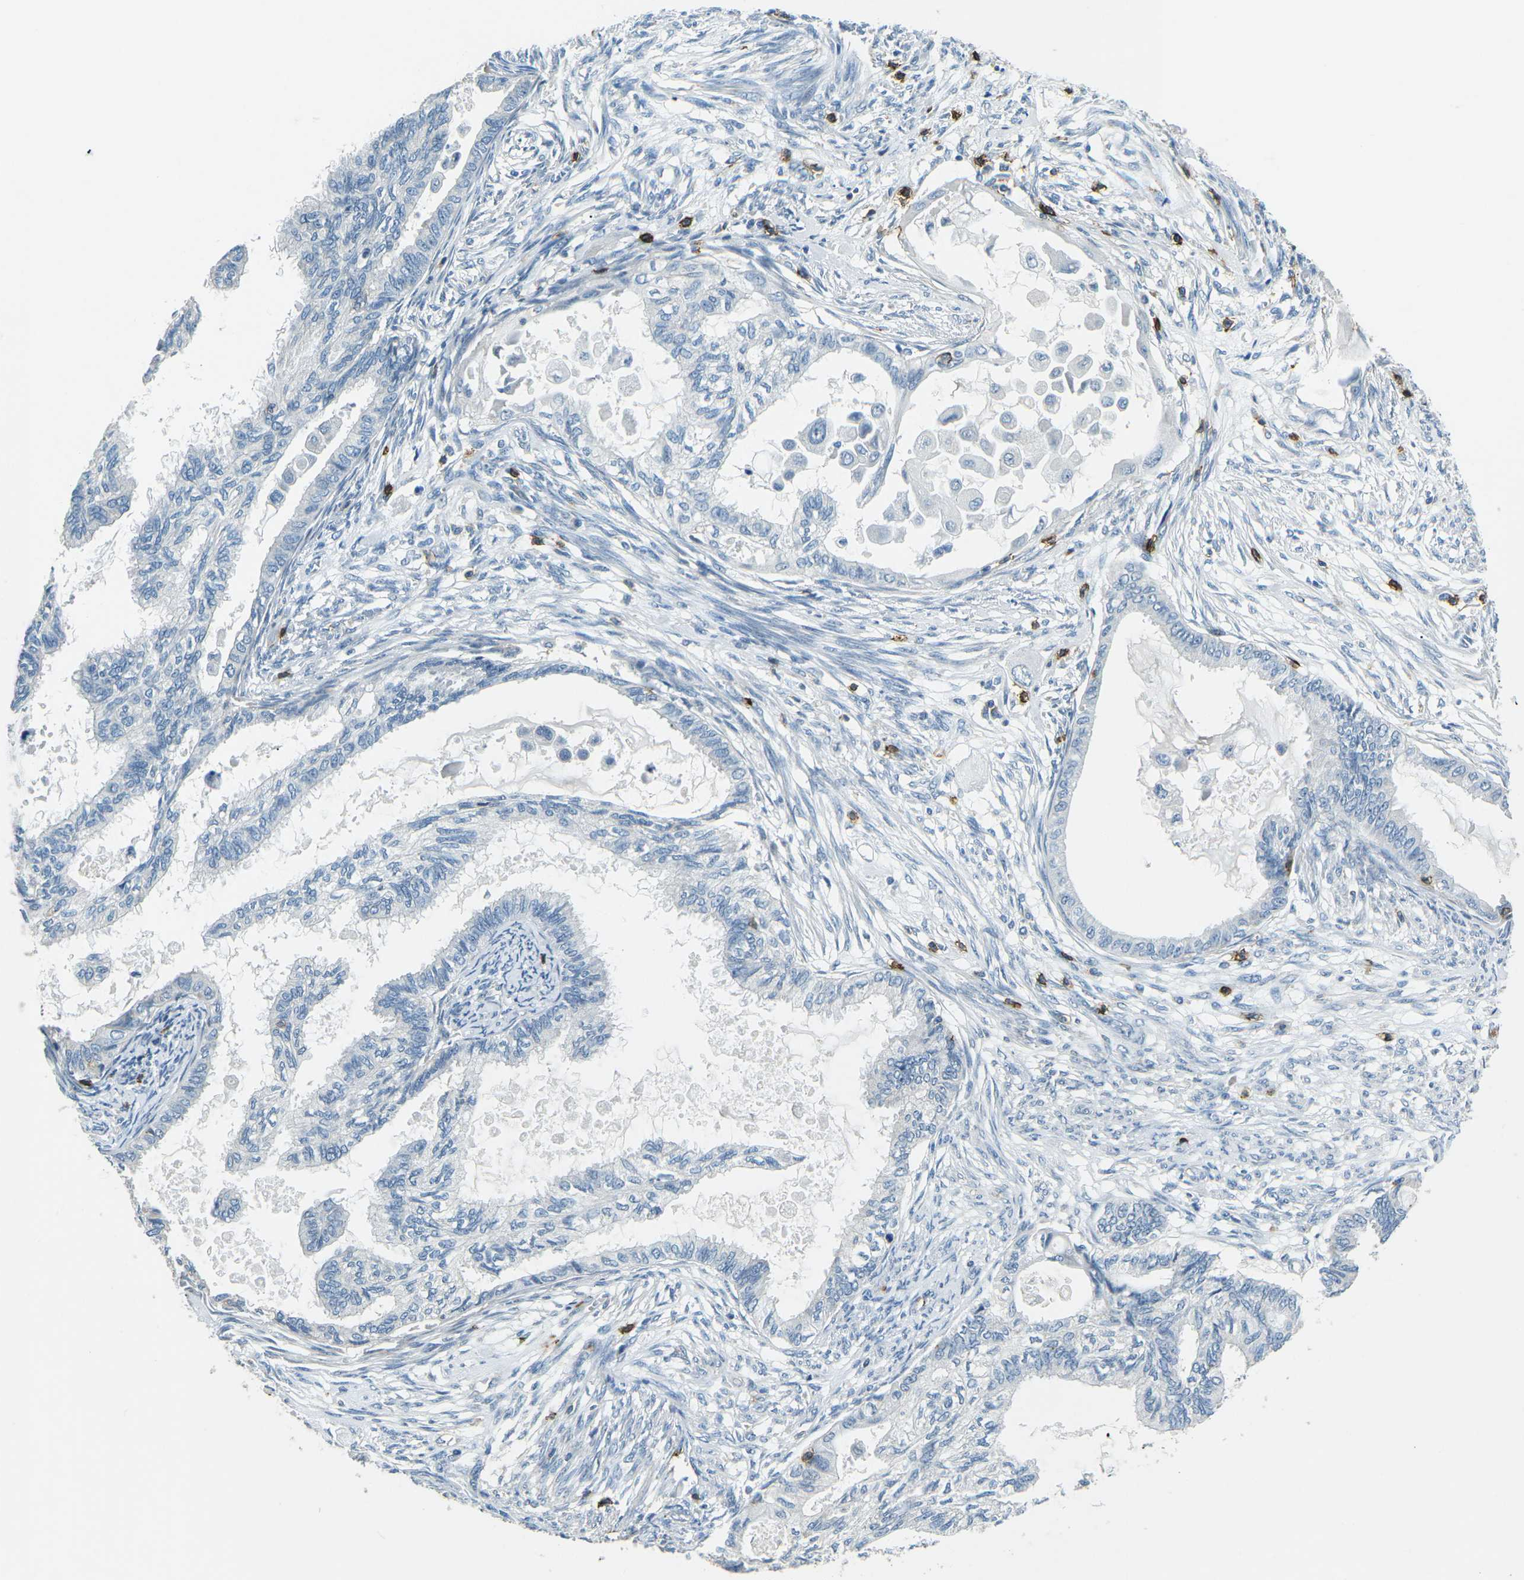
{"staining": {"intensity": "negative", "quantity": "none", "location": "none"}, "tissue": "cervical cancer", "cell_type": "Tumor cells", "image_type": "cancer", "snomed": [{"axis": "morphology", "description": "Normal tissue, NOS"}, {"axis": "morphology", "description": "Adenocarcinoma, NOS"}, {"axis": "topography", "description": "Cervix"}, {"axis": "topography", "description": "Endometrium"}], "caption": "The micrograph displays no significant expression in tumor cells of cervical cancer.", "gene": "CD6", "patient": {"sex": "female", "age": 86}}